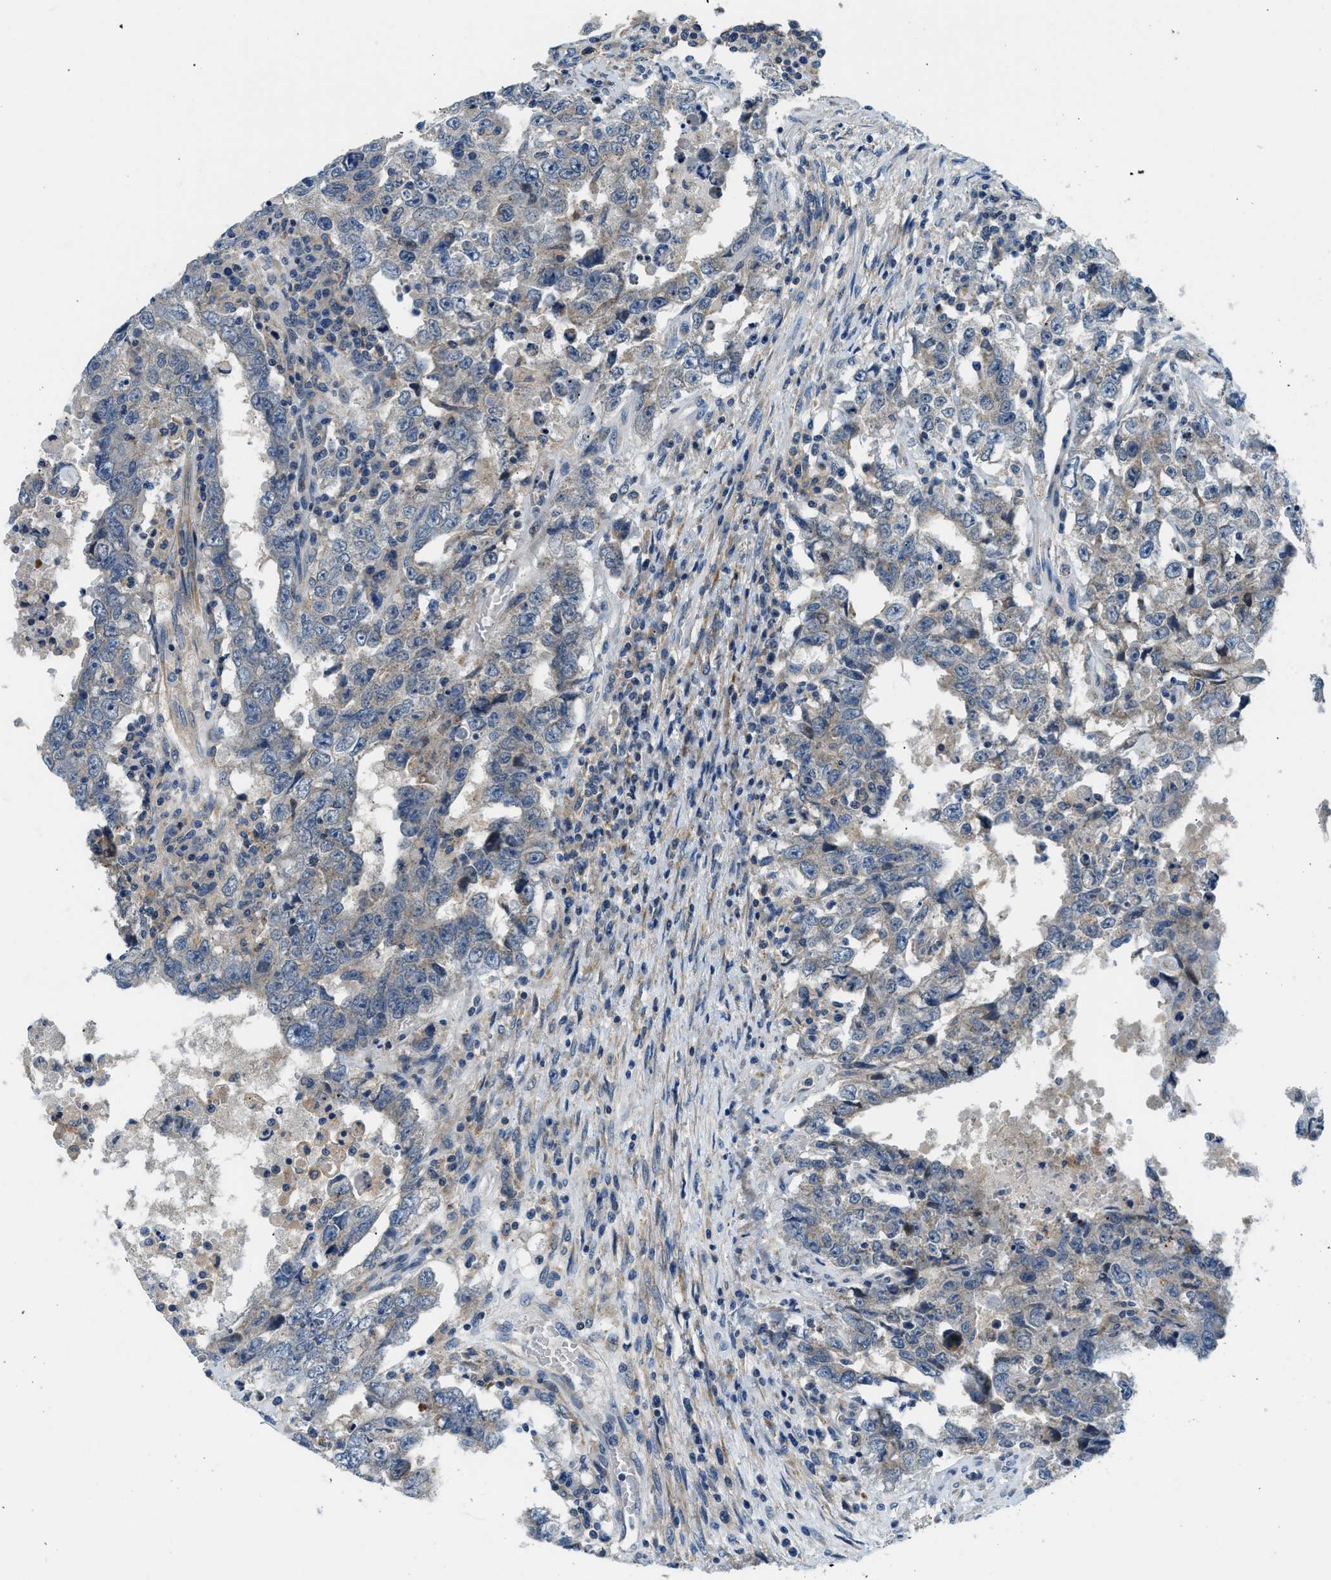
{"staining": {"intensity": "weak", "quantity": "<25%", "location": "cytoplasmic/membranous"}, "tissue": "testis cancer", "cell_type": "Tumor cells", "image_type": "cancer", "snomed": [{"axis": "morphology", "description": "Carcinoma, Embryonal, NOS"}, {"axis": "topography", "description": "Testis"}], "caption": "The micrograph shows no staining of tumor cells in testis embryonal carcinoma.", "gene": "LPIN2", "patient": {"sex": "male", "age": 26}}